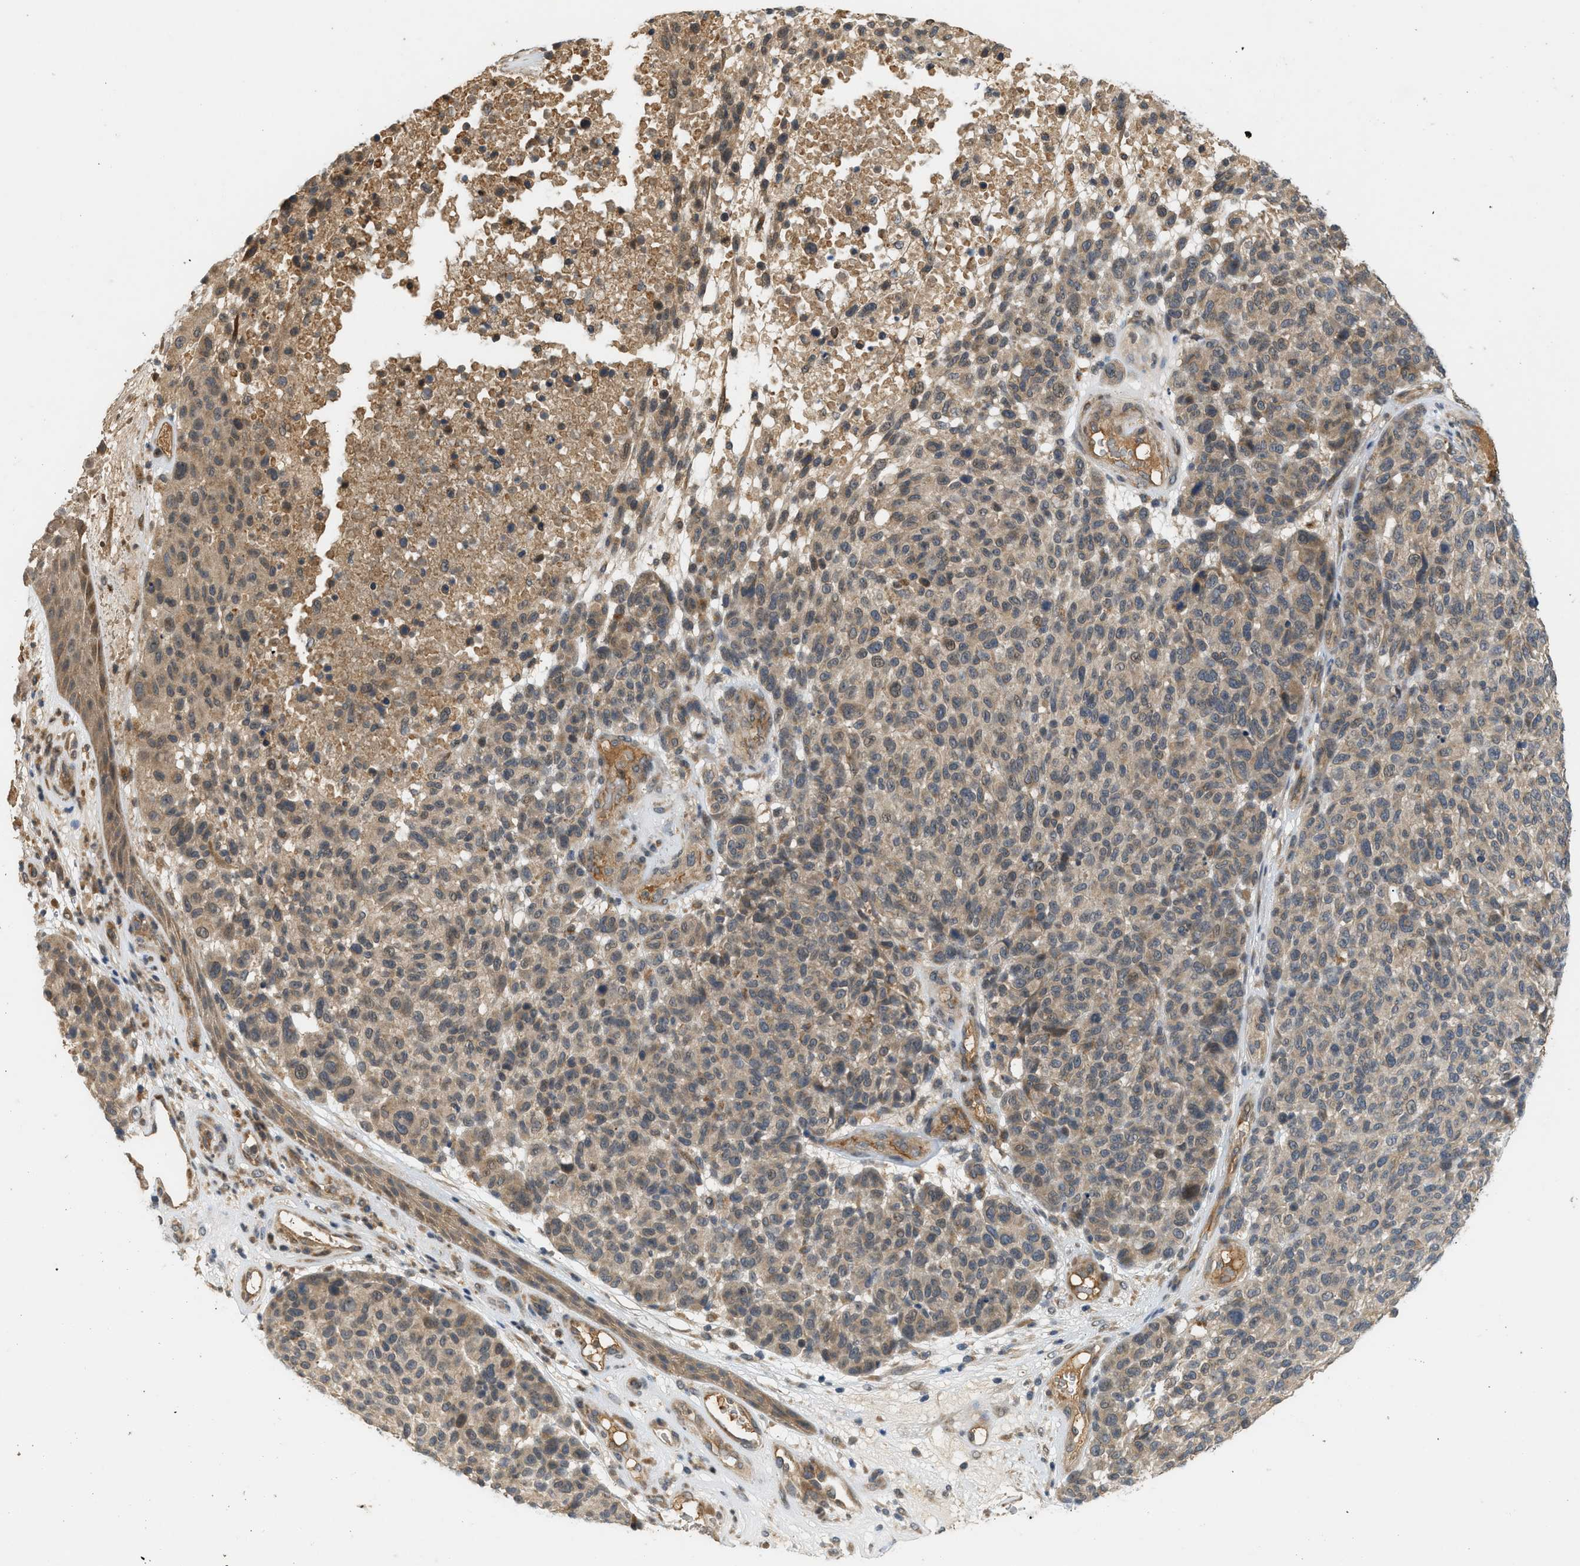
{"staining": {"intensity": "weak", "quantity": ">75%", "location": "cytoplasmic/membranous"}, "tissue": "melanoma", "cell_type": "Tumor cells", "image_type": "cancer", "snomed": [{"axis": "morphology", "description": "Malignant melanoma, NOS"}, {"axis": "topography", "description": "Skin"}], "caption": "Tumor cells exhibit low levels of weak cytoplasmic/membranous positivity in approximately >75% of cells in human melanoma.", "gene": "ADCY8", "patient": {"sex": "male", "age": 59}}